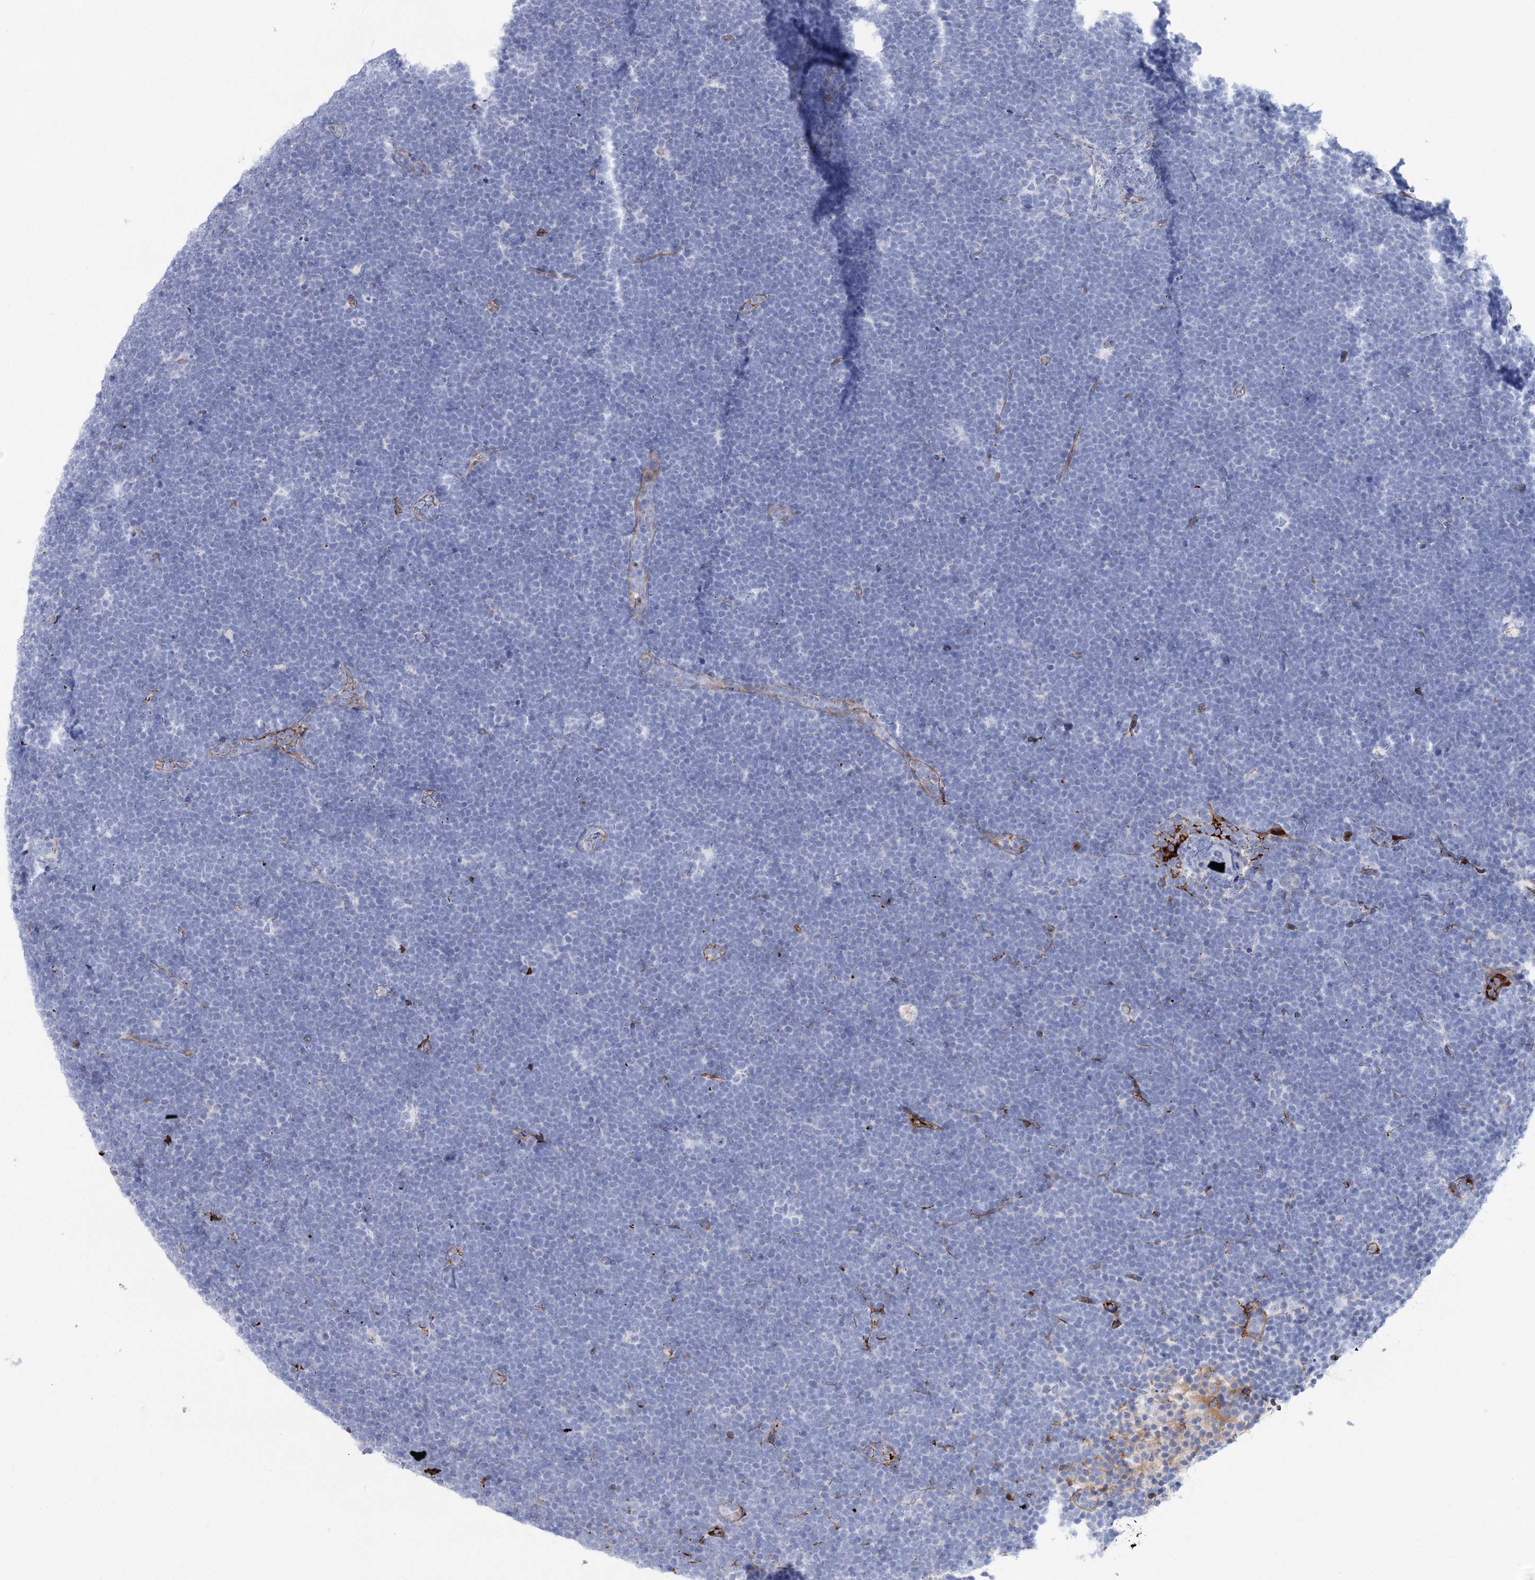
{"staining": {"intensity": "negative", "quantity": "none", "location": "none"}, "tissue": "lymphoma", "cell_type": "Tumor cells", "image_type": "cancer", "snomed": [{"axis": "morphology", "description": "Malignant lymphoma, non-Hodgkin's type, High grade"}, {"axis": "topography", "description": "Lymph node"}], "caption": "This is a histopathology image of IHC staining of high-grade malignant lymphoma, non-Hodgkin's type, which shows no staining in tumor cells. (IHC, brightfield microscopy, high magnification).", "gene": "ANKRD23", "patient": {"sex": "male", "age": 13}}